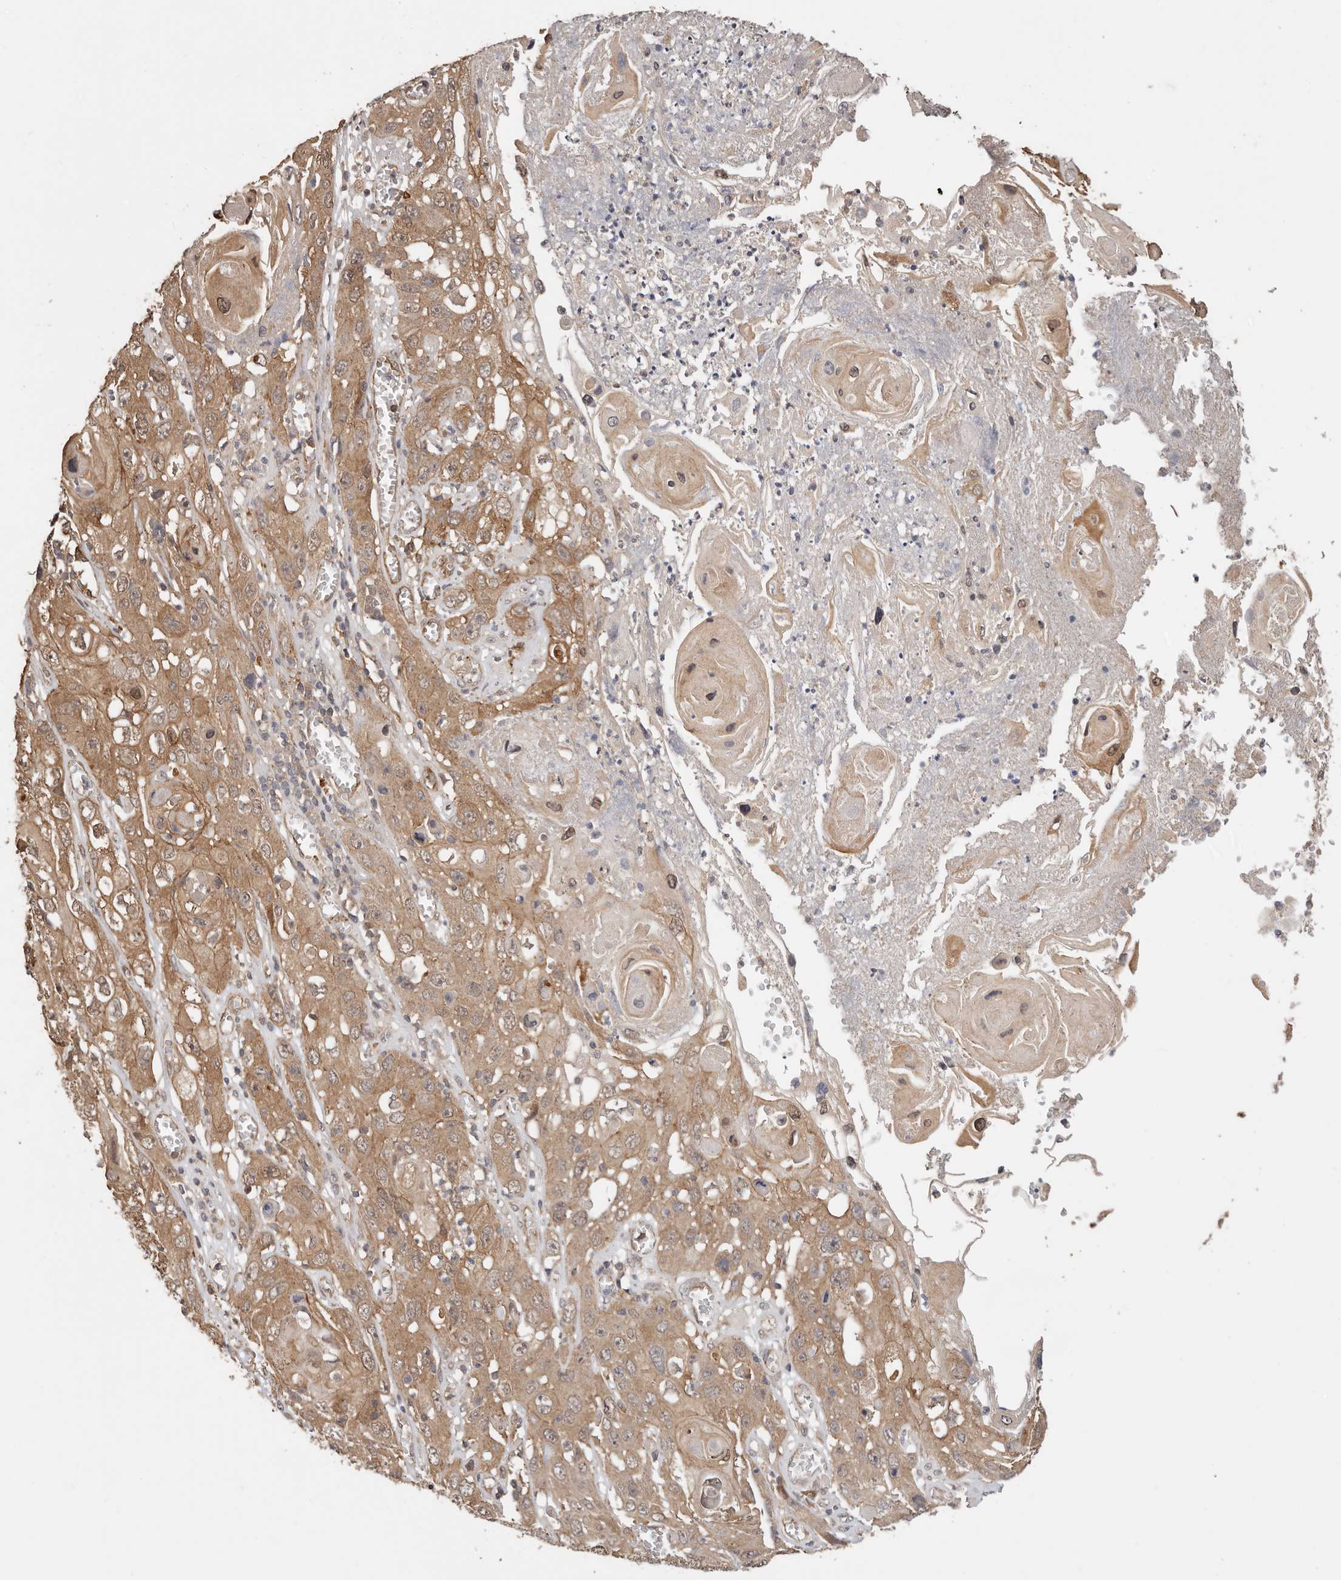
{"staining": {"intensity": "moderate", "quantity": ">75%", "location": "cytoplasmic/membranous"}, "tissue": "skin cancer", "cell_type": "Tumor cells", "image_type": "cancer", "snomed": [{"axis": "morphology", "description": "Squamous cell carcinoma, NOS"}, {"axis": "topography", "description": "Skin"}], "caption": "Skin cancer stained for a protein shows moderate cytoplasmic/membranous positivity in tumor cells.", "gene": "AFDN", "patient": {"sex": "male", "age": 55}}